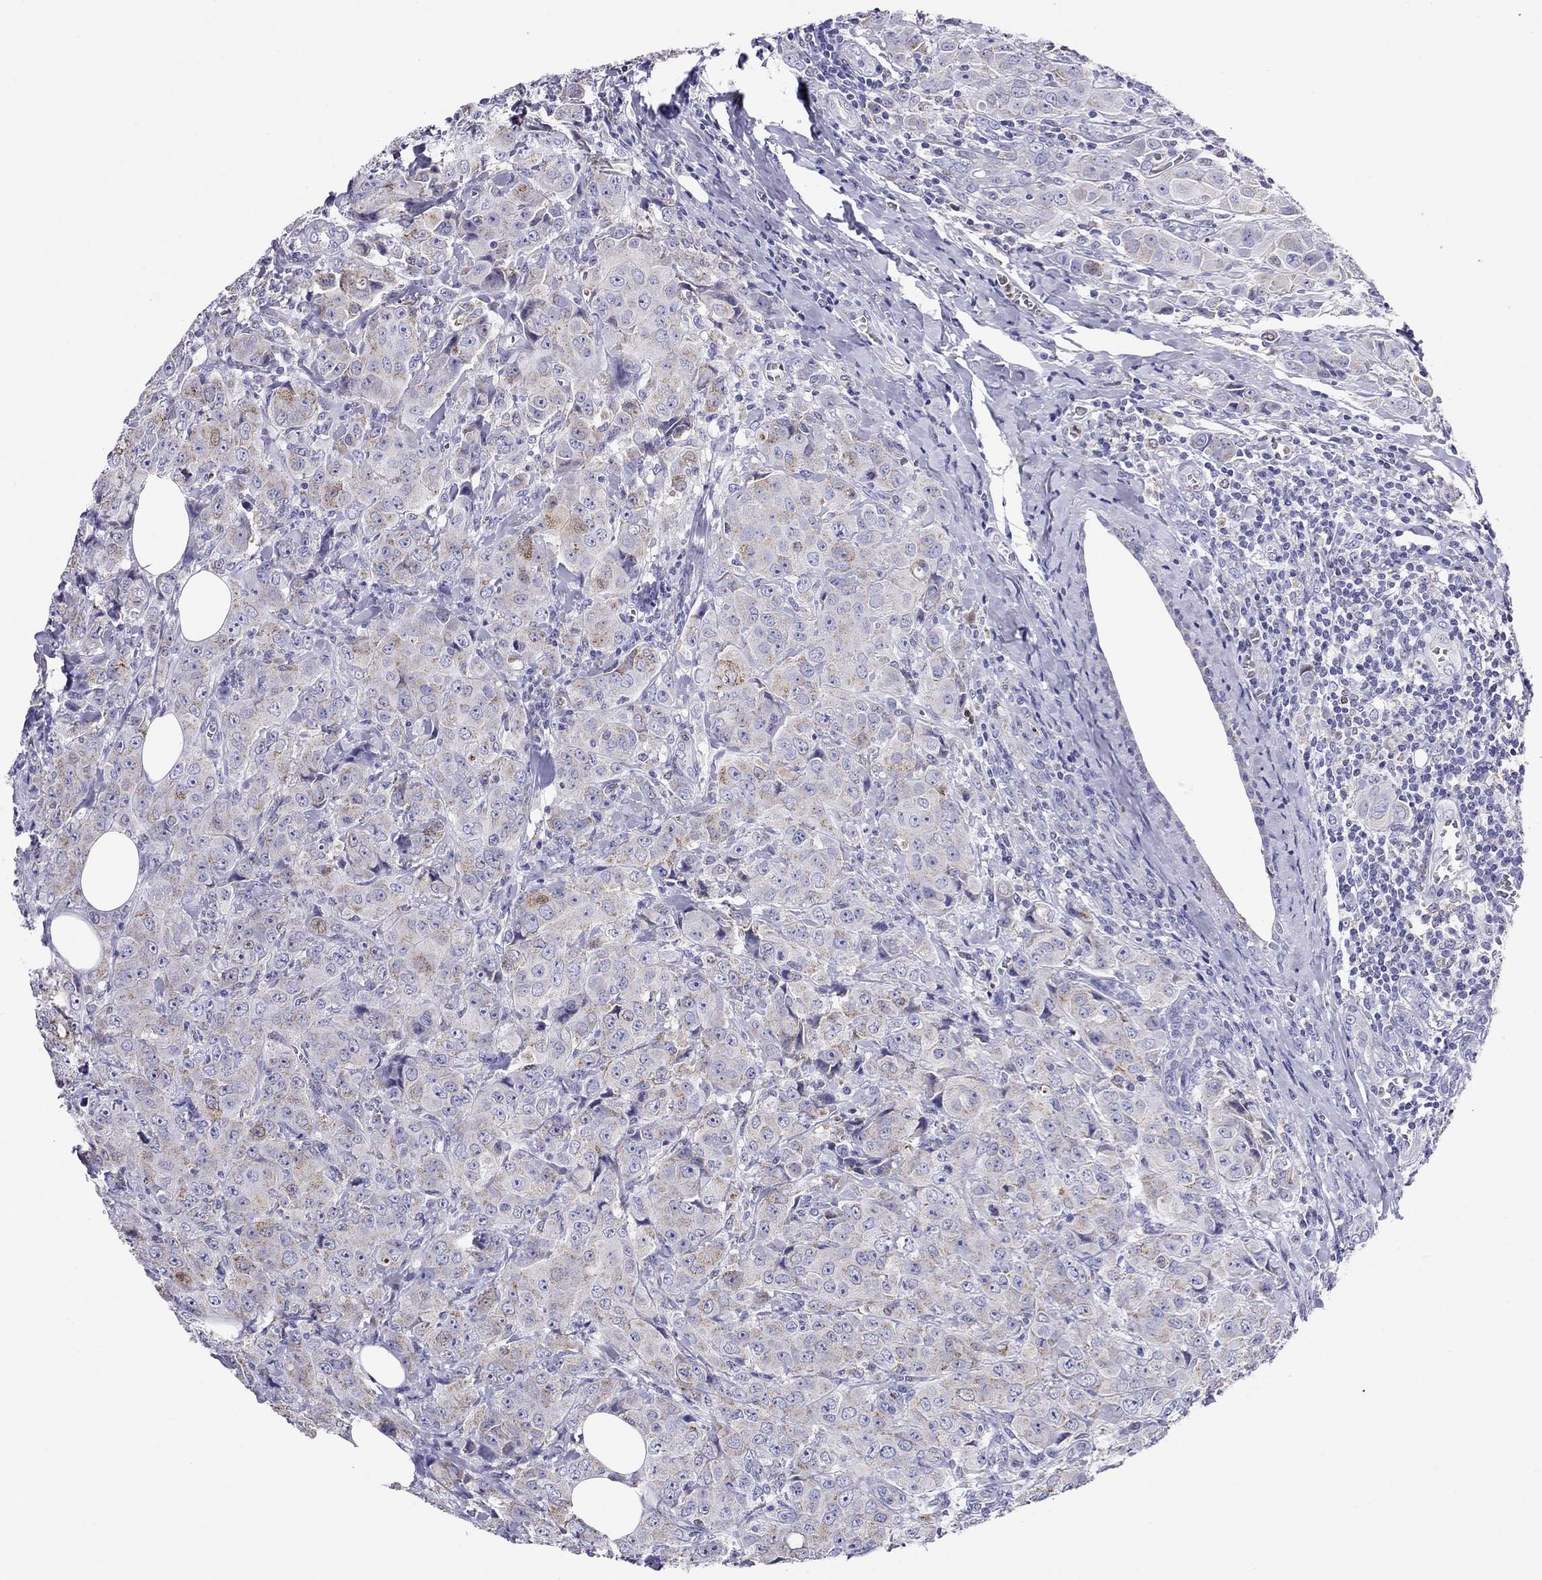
{"staining": {"intensity": "moderate", "quantity": "<25%", "location": "cytoplasmic/membranous"}, "tissue": "breast cancer", "cell_type": "Tumor cells", "image_type": "cancer", "snomed": [{"axis": "morphology", "description": "Duct carcinoma"}, {"axis": "topography", "description": "Breast"}], "caption": "This is a histology image of IHC staining of invasive ductal carcinoma (breast), which shows moderate positivity in the cytoplasmic/membranous of tumor cells.", "gene": "SCG2", "patient": {"sex": "female", "age": 43}}